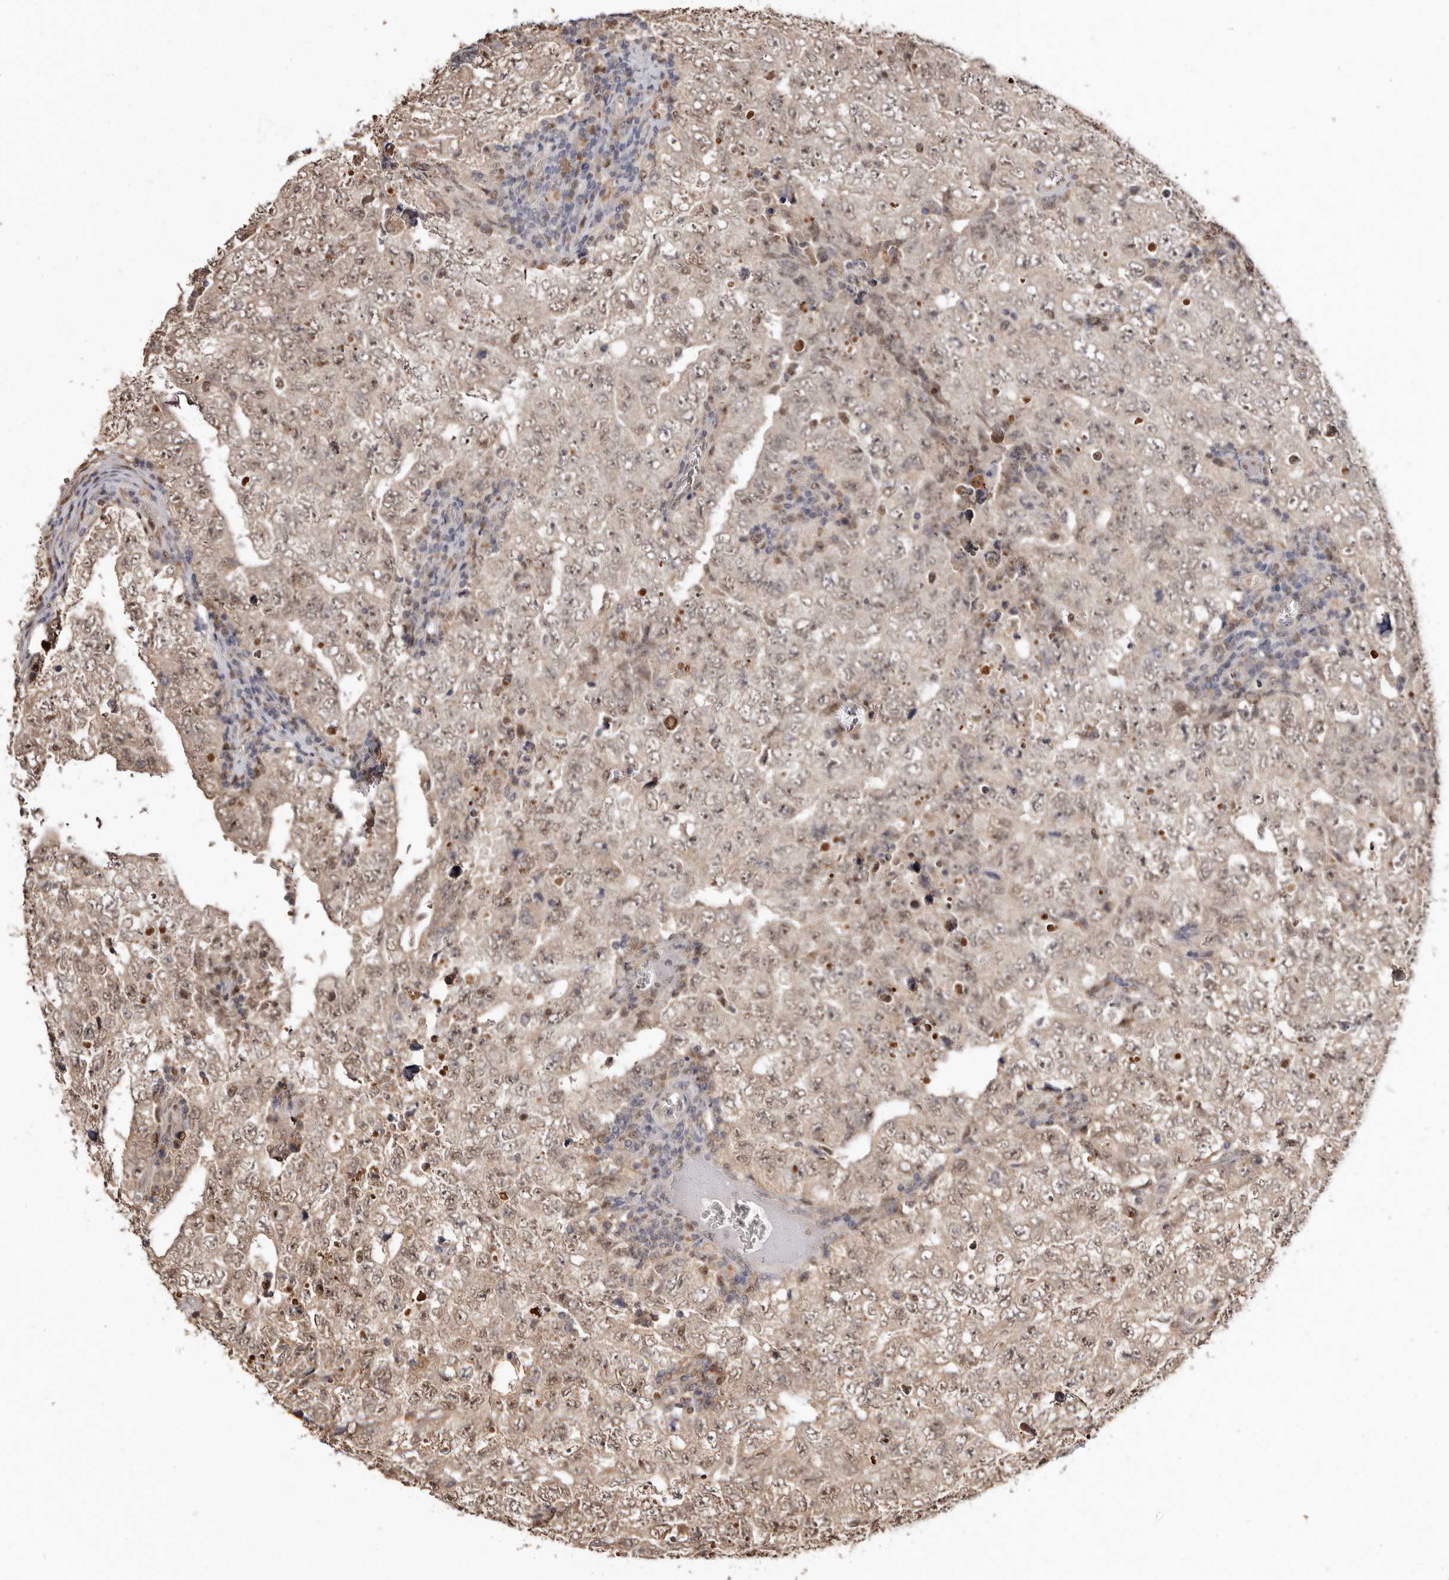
{"staining": {"intensity": "weak", "quantity": ">75%", "location": "cytoplasmic/membranous,nuclear"}, "tissue": "testis cancer", "cell_type": "Tumor cells", "image_type": "cancer", "snomed": [{"axis": "morphology", "description": "Carcinoma, Embryonal, NOS"}, {"axis": "topography", "description": "Testis"}], "caption": "DAB immunohistochemical staining of human embryonal carcinoma (testis) reveals weak cytoplasmic/membranous and nuclear protein positivity in about >75% of tumor cells. Using DAB (3,3'-diaminobenzidine) (brown) and hematoxylin (blue) stains, captured at high magnification using brightfield microscopy.", "gene": "NOTCH1", "patient": {"sex": "male", "age": 26}}